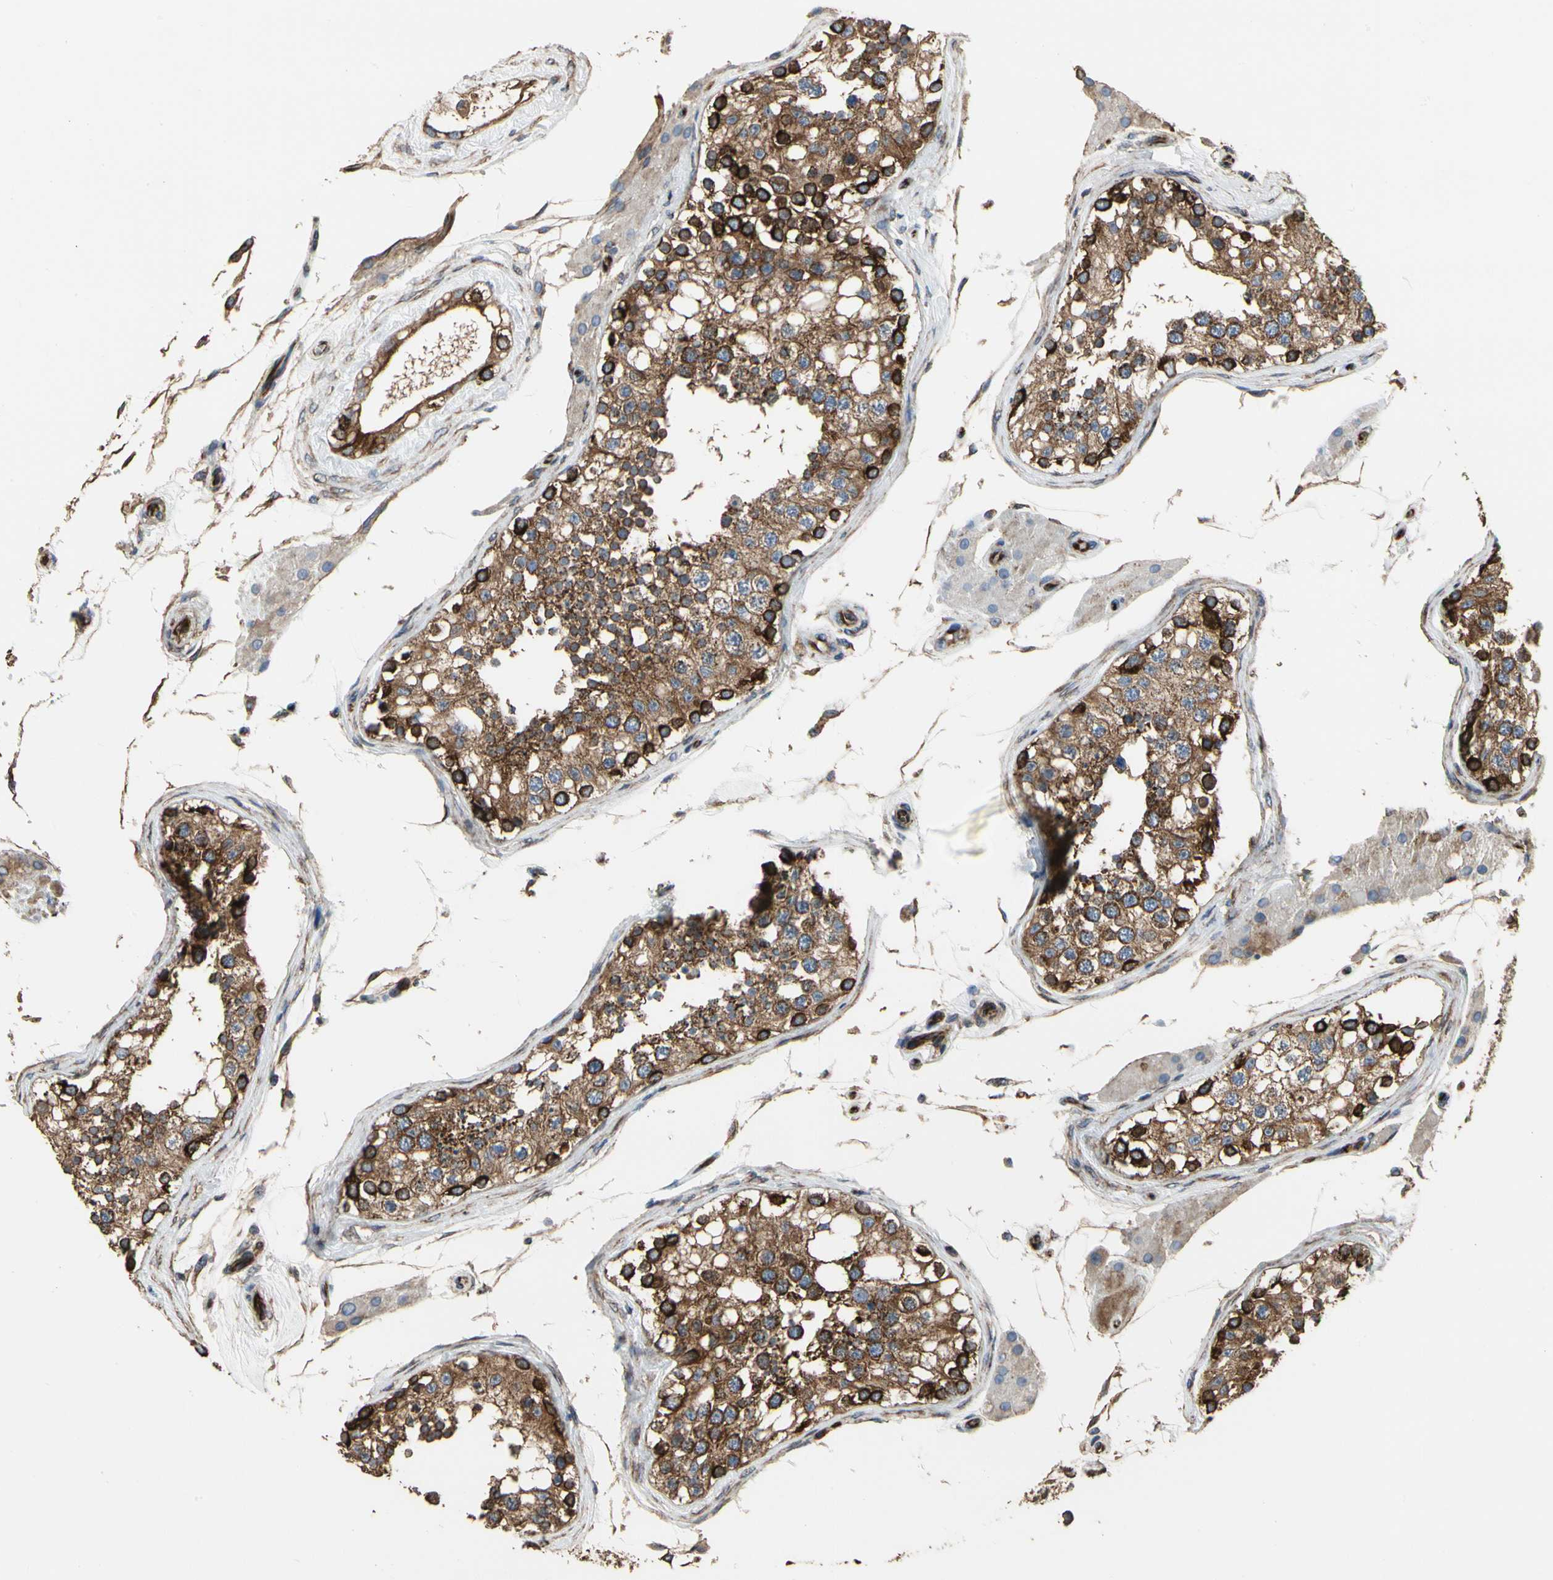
{"staining": {"intensity": "strong", "quantity": ">75%", "location": "cytoplasmic/membranous"}, "tissue": "testis", "cell_type": "Cells in seminiferous ducts", "image_type": "normal", "snomed": [{"axis": "morphology", "description": "Normal tissue, NOS"}, {"axis": "topography", "description": "Testis"}], "caption": "Benign testis displays strong cytoplasmic/membranous expression in approximately >75% of cells in seminiferous ducts.", "gene": "TUBA1A", "patient": {"sex": "male", "age": 68}}